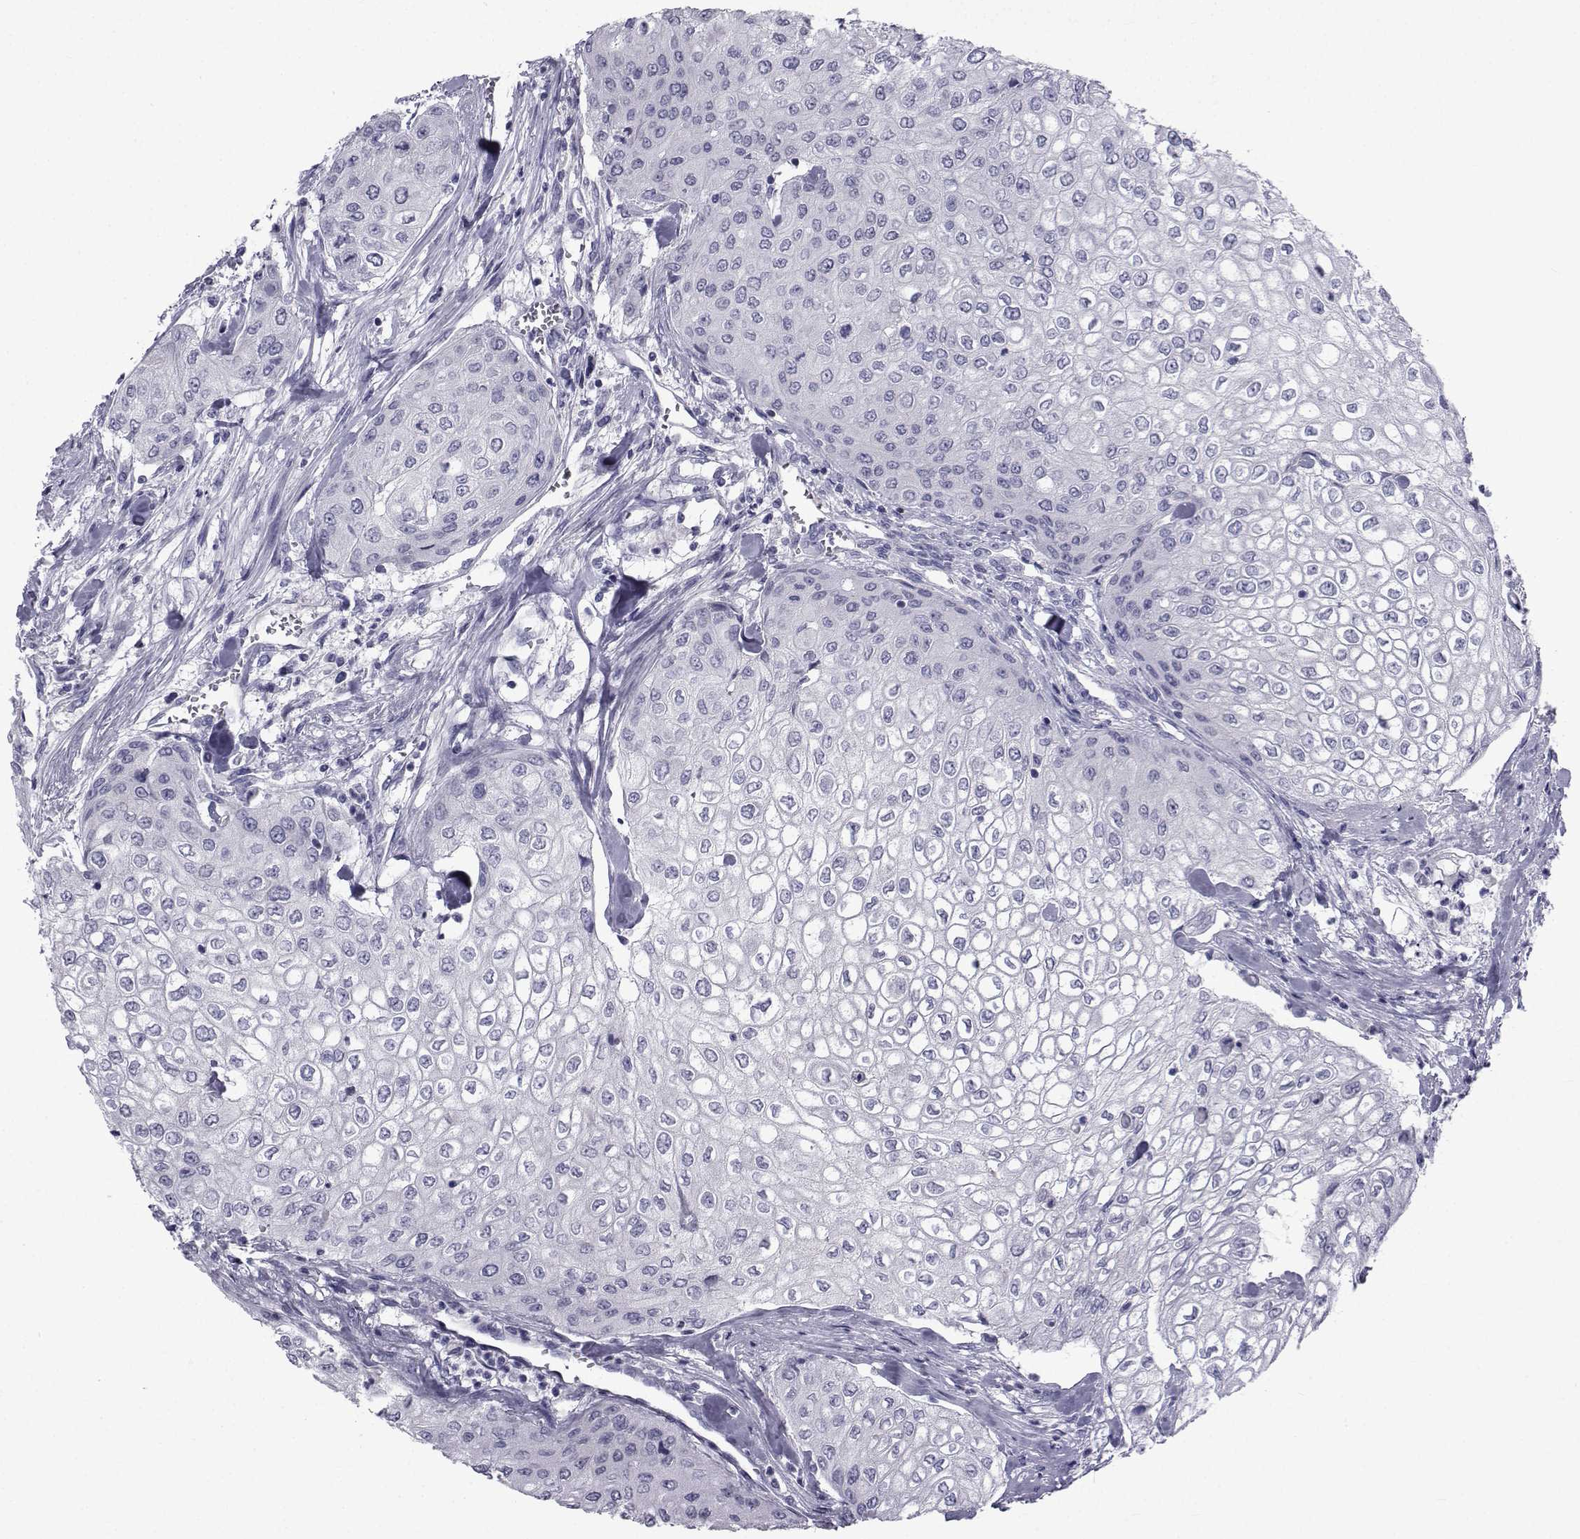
{"staining": {"intensity": "negative", "quantity": "none", "location": "none"}, "tissue": "urothelial cancer", "cell_type": "Tumor cells", "image_type": "cancer", "snomed": [{"axis": "morphology", "description": "Urothelial carcinoma, High grade"}, {"axis": "topography", "description": "Urinary bladder"}], "caption": "Urothelial carcinoma (high-grade) was stained to show a protein in brown. There is no significant staining in tumor cells.", "gene": "FDXR", "patient": {"sex": "male", "age": 62}}